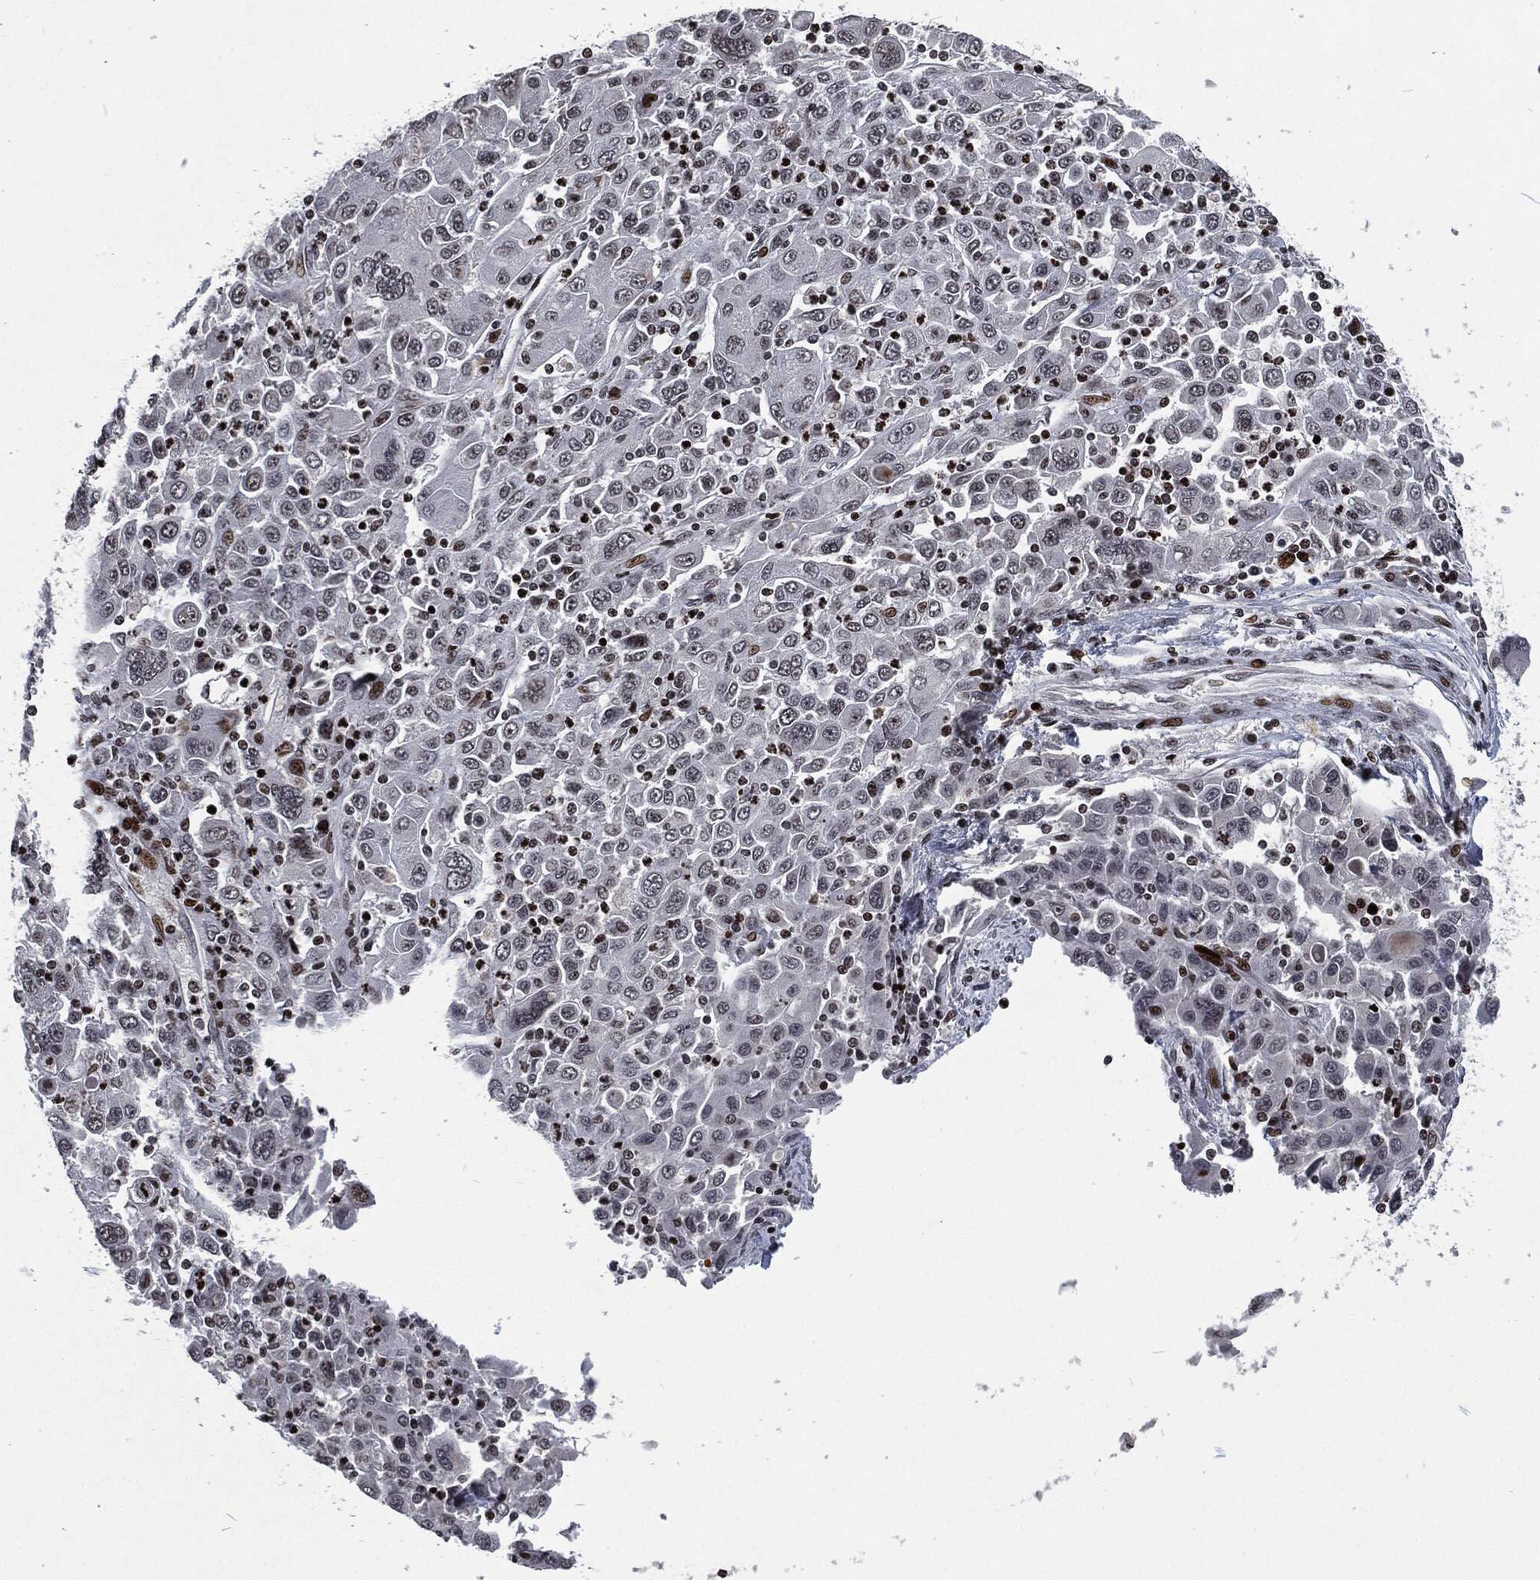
{"staining": {"intensity": "negative", "quantity": "none", "location": "none"}, "tissue": "stomach cancer", "cell_type": "Tumor cells", "image_type": "cancer", "snomed": [{"axis": "morphology", "description": "Adenocarcinoma, NOS"}, {"axis": "topography", "description": "Stomach"}], "caption": "This photomicrograph is of stomach cancer stained with immunohistochemistry (IHC) to label a protein in brown with the nuclei are counter-stained blue. There is no staining in tumor cells.", "gene": "EGFR", "patient": {"sex": "male", "age": 56}}